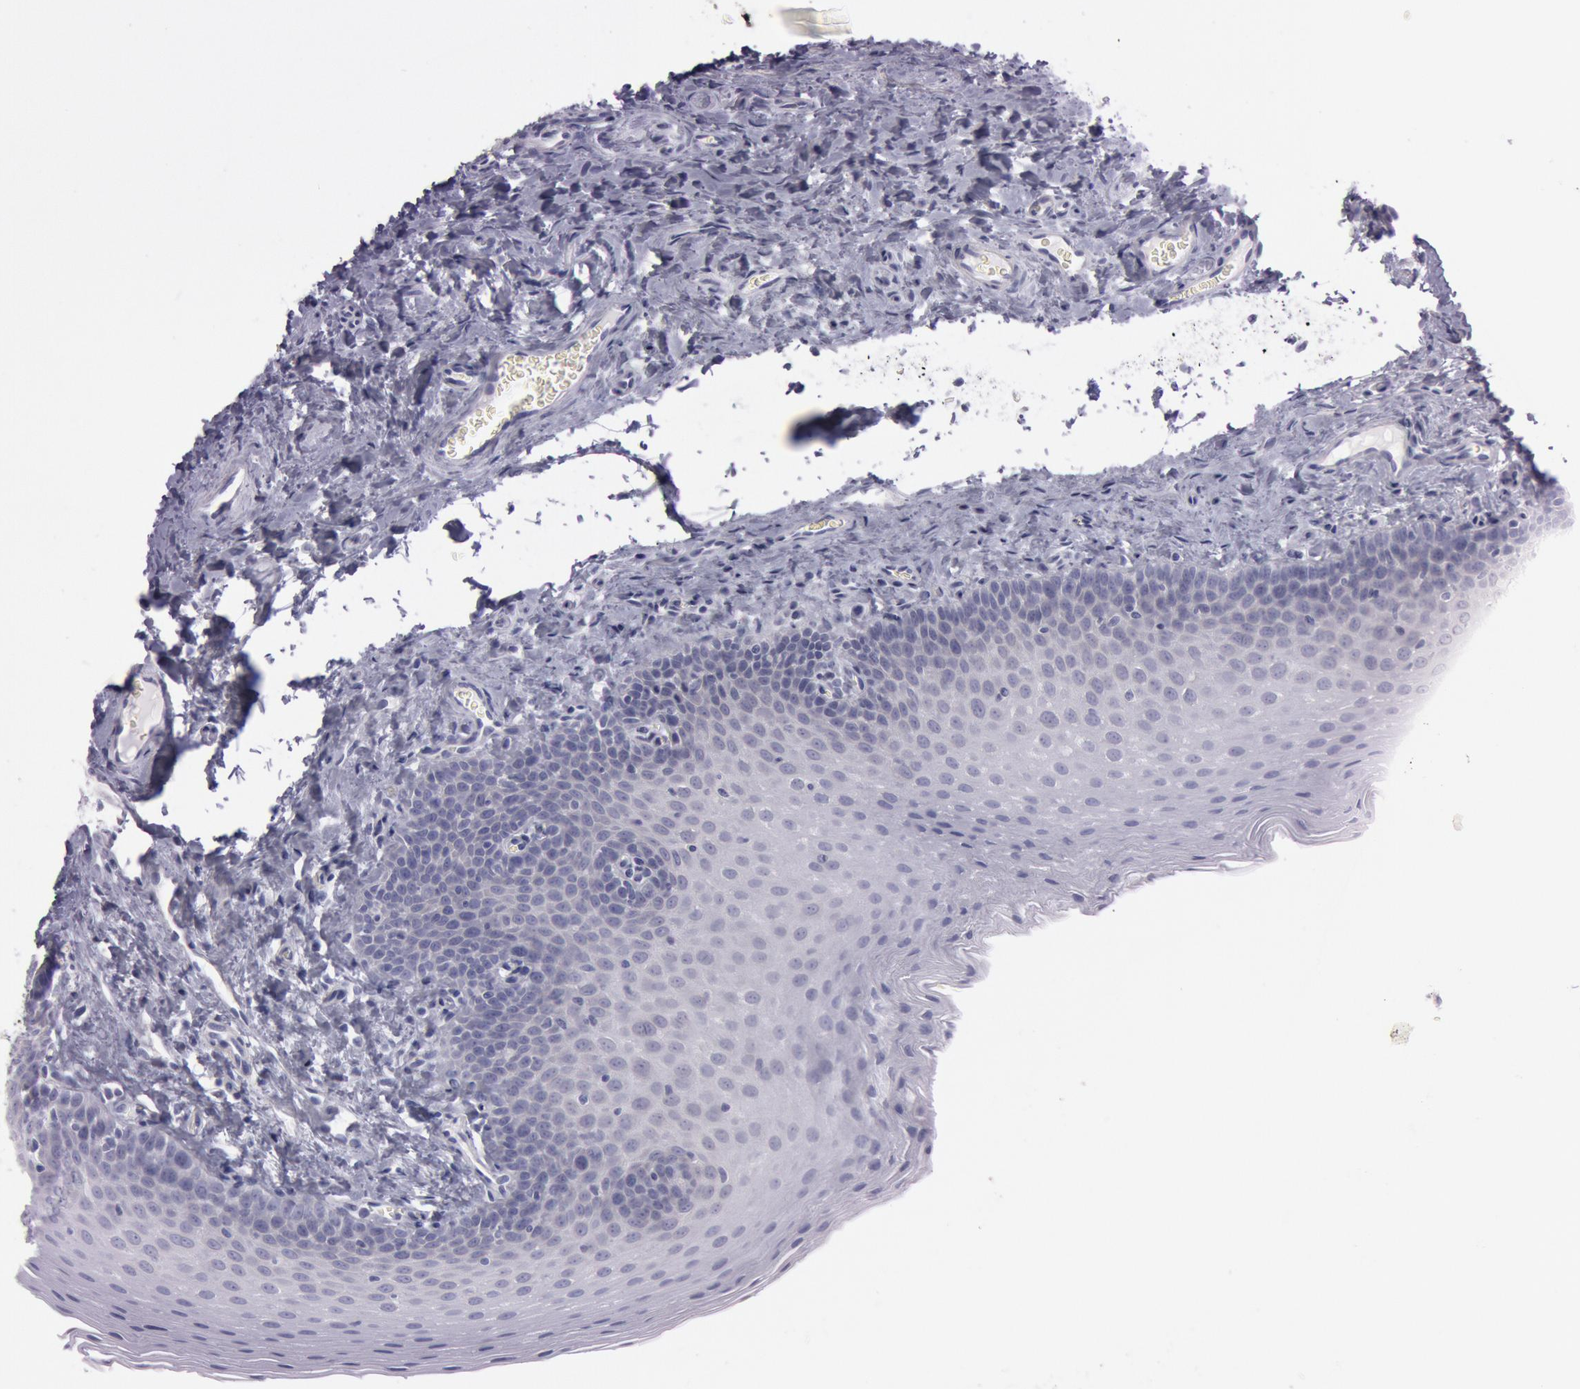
{"staining": {"intensity": "negative", "quantity": "none", "location": "none"}, "tissue": "oral mucosa", "cell_type": "Squamous epithelial cells", "image_type": "normal", "snomed": [{"axis": "morphology", "description": "Normal tissue, NOS"}, {"axis": "topography", "description": "Oral tissue"}], "caption": "This is a micrograph of immunohistochemistry staining of unremarkable oral mucosa, which shows no expression in squamous epithelial cells. (DAB IHC, high magnification).", "gene": "KDM6A", "patient": {"sex": "male", "age": 20}}